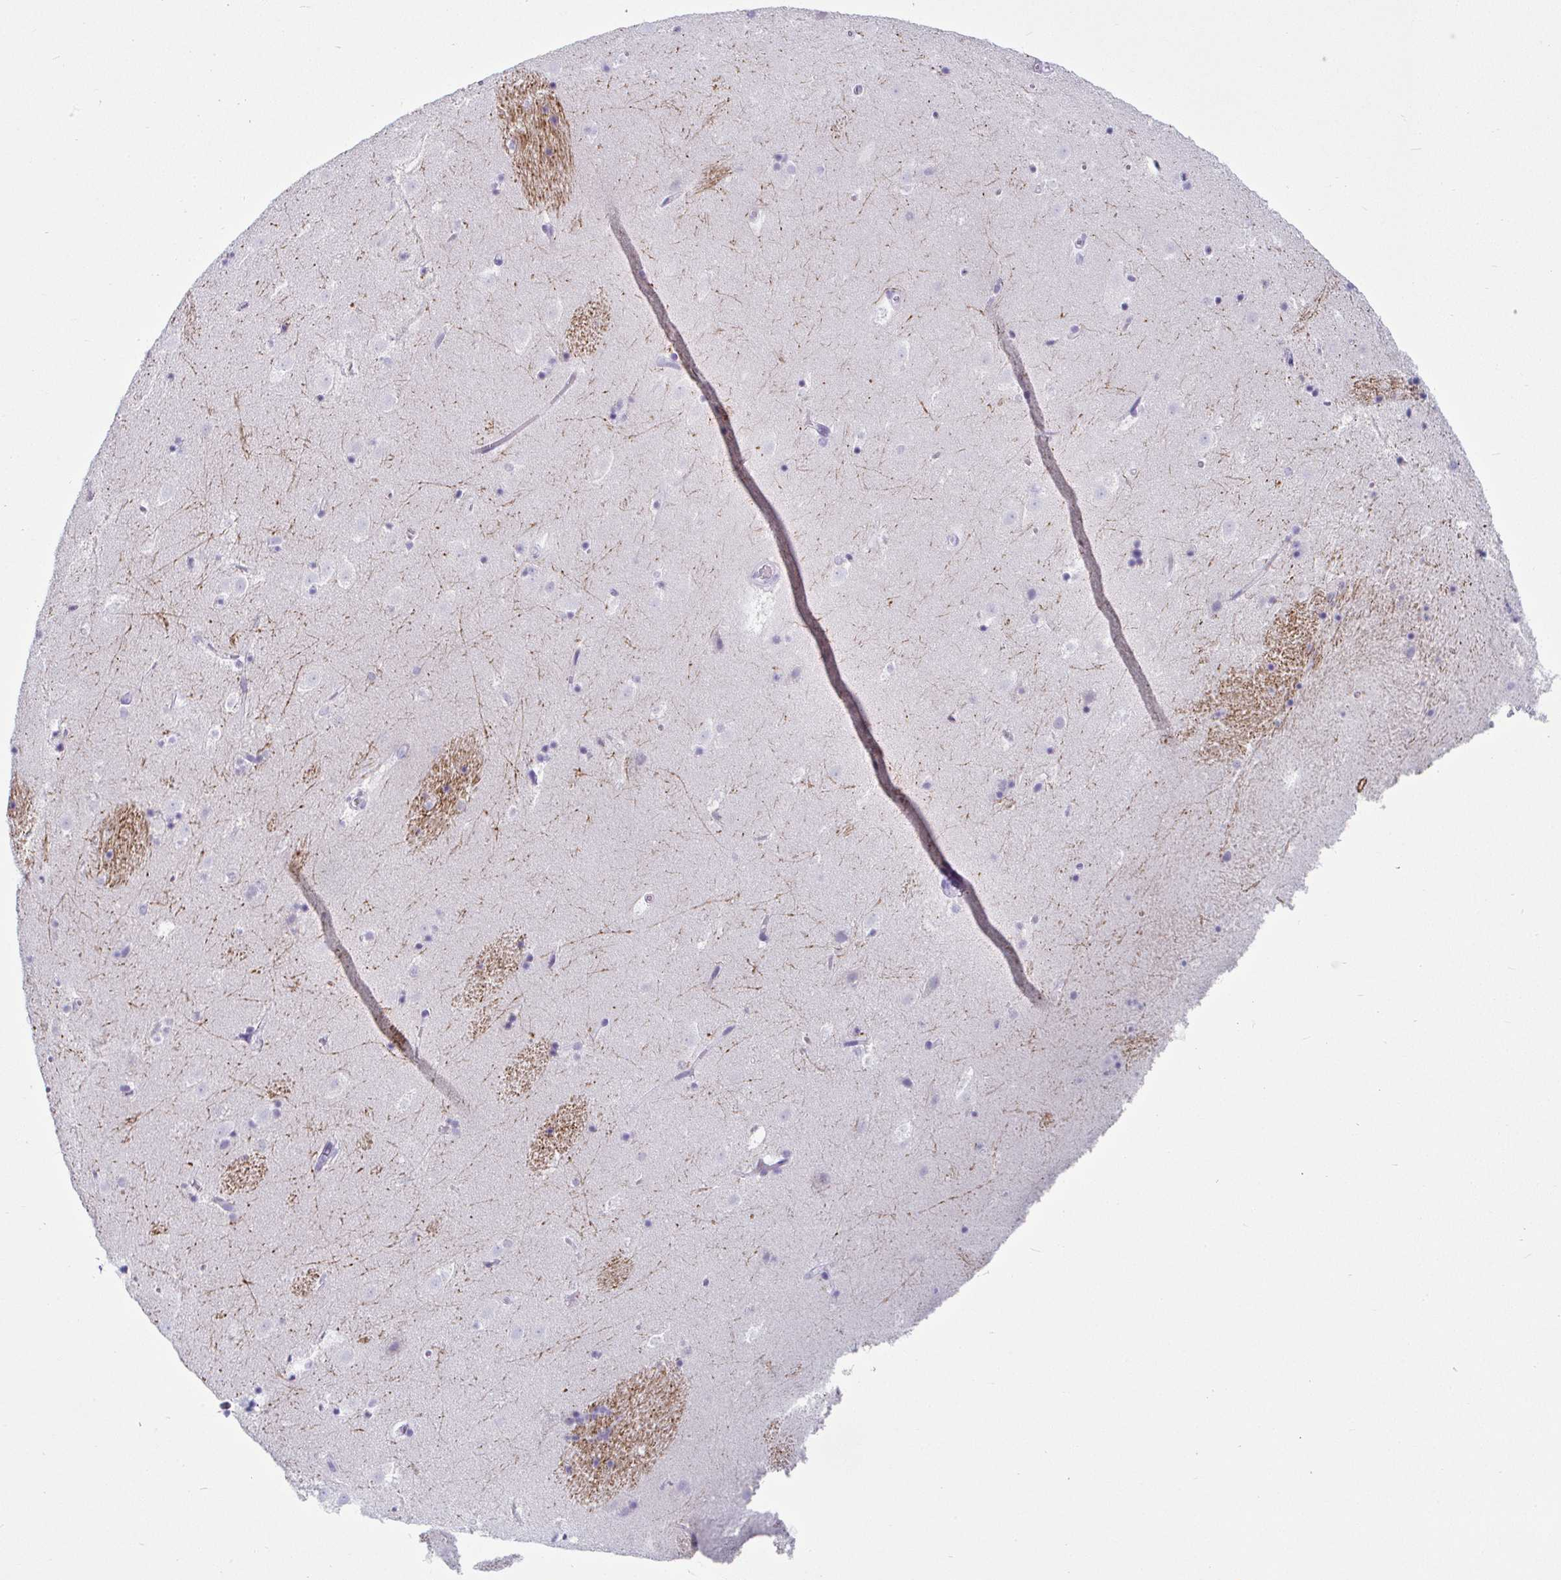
{"staining": {"intensity": "negative", "quantity": "none", "location": "none"}, "tissue": "caudate", "cell_type": "Glial cells", "image_type": "normal", "snomed": [{"axis": "morphology", "description": "Normal tissue, NOS"}, {"axis": "topography", "description": "Lateral ventricle wall"}], "caption": "Glial cells are negative for brown protein staining in benign caudate. The staining is performed using DAB brown chromogen with nuclei counter-stained in using hematoxylin.", "gene": "CREG2", "patient": {"sex": "male", "age": 37}}